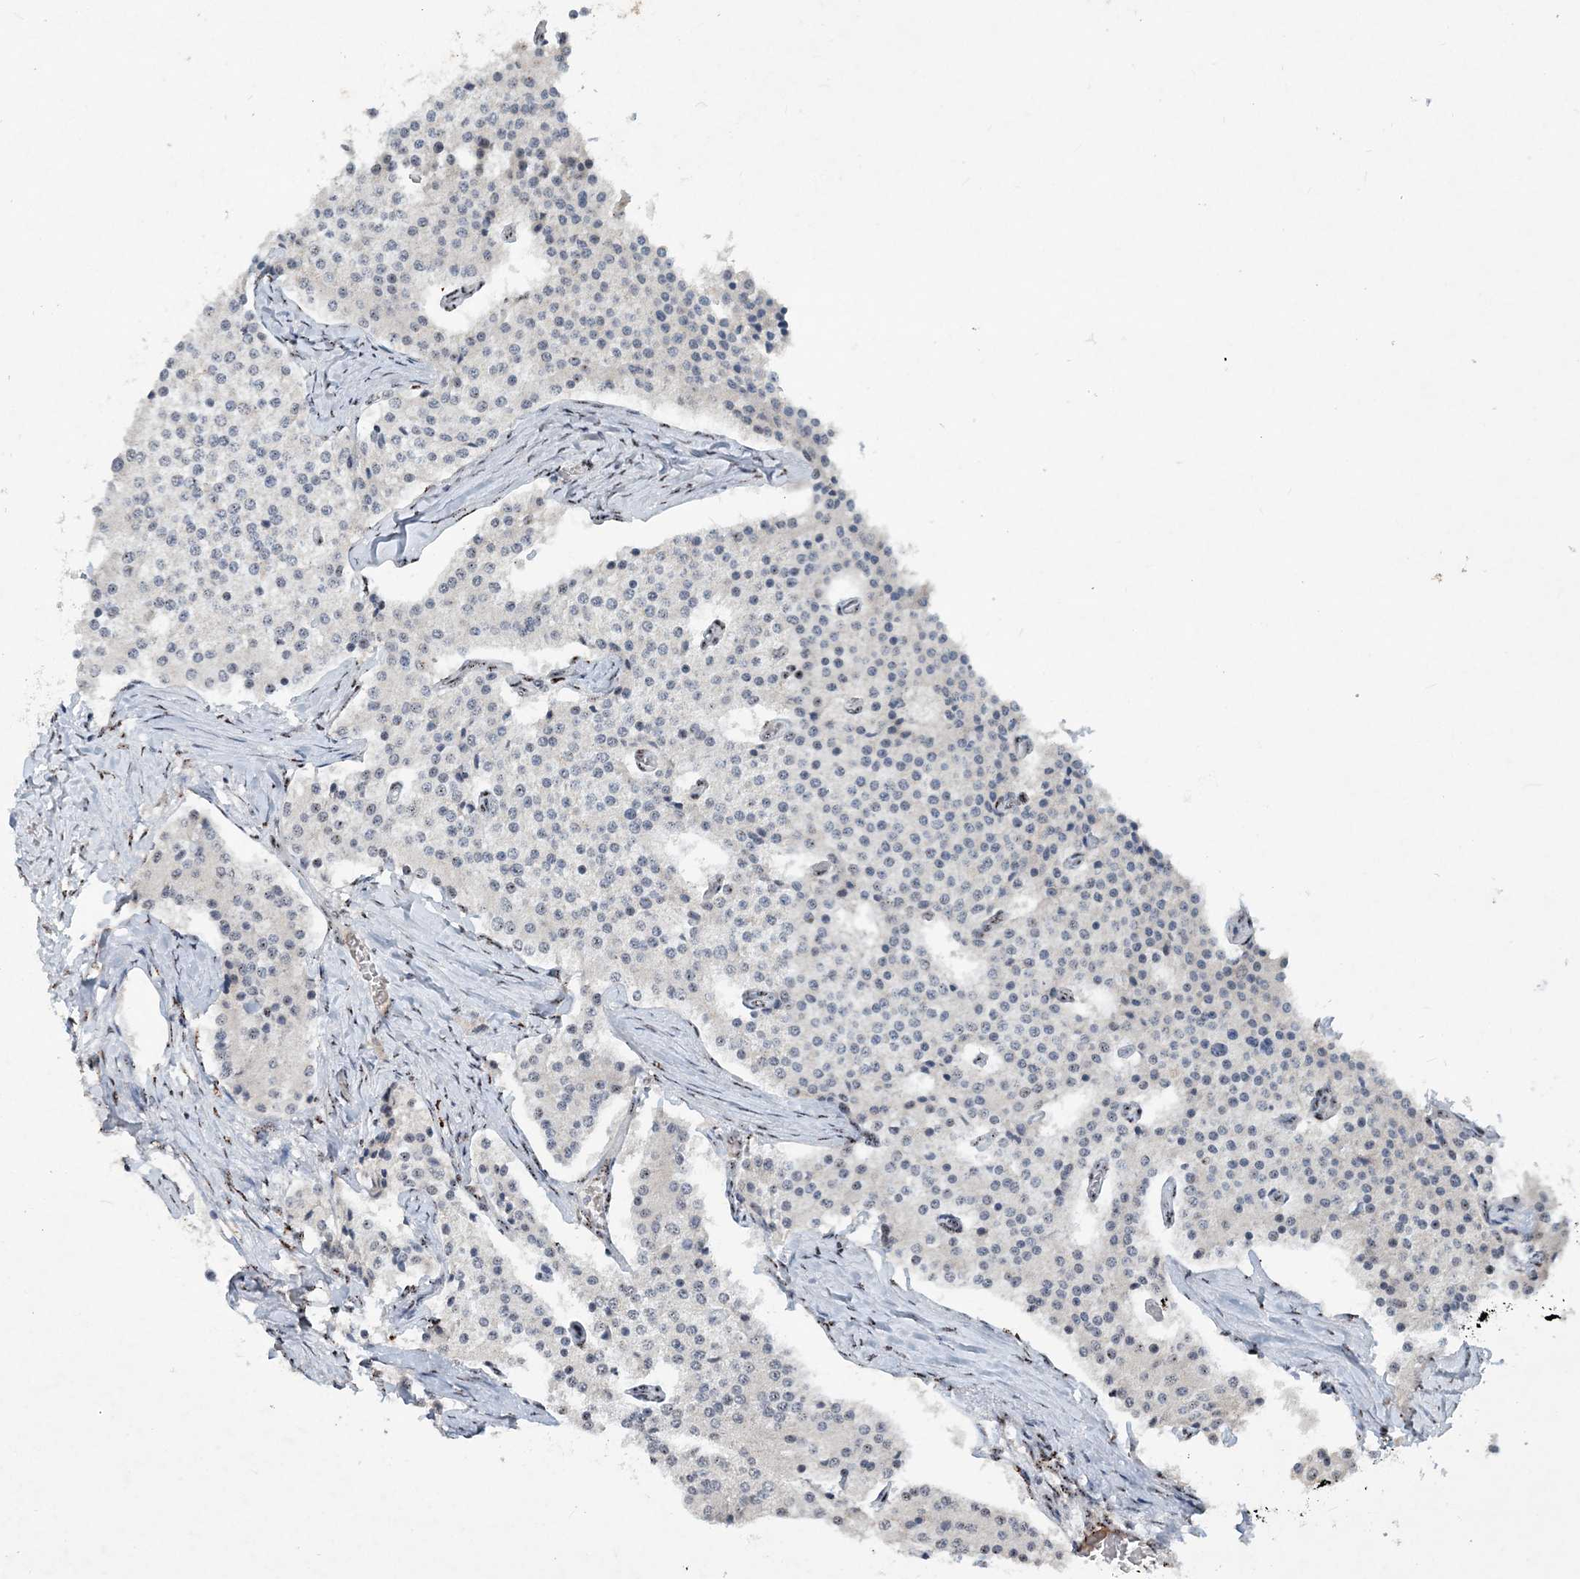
{"staining": {"intensity": "negative", "quantity": "none", "location": "none"}, "tissue": "carcinoid", "cell_type": "Tumor cells", "image_type": "cancer", "snomed": [{"axis": "morphology", "description": "Carcinoid, malignant, NOS"}, {"axis": "topography", "description": "Colon"}], "caption": "Immunohistochemistry histopathology image of carcinoid stained for a protein (brown), which reveals no expression in tumor cells.", "gene": "GIN1", "patient": {"sex": "female", "age": 52}}